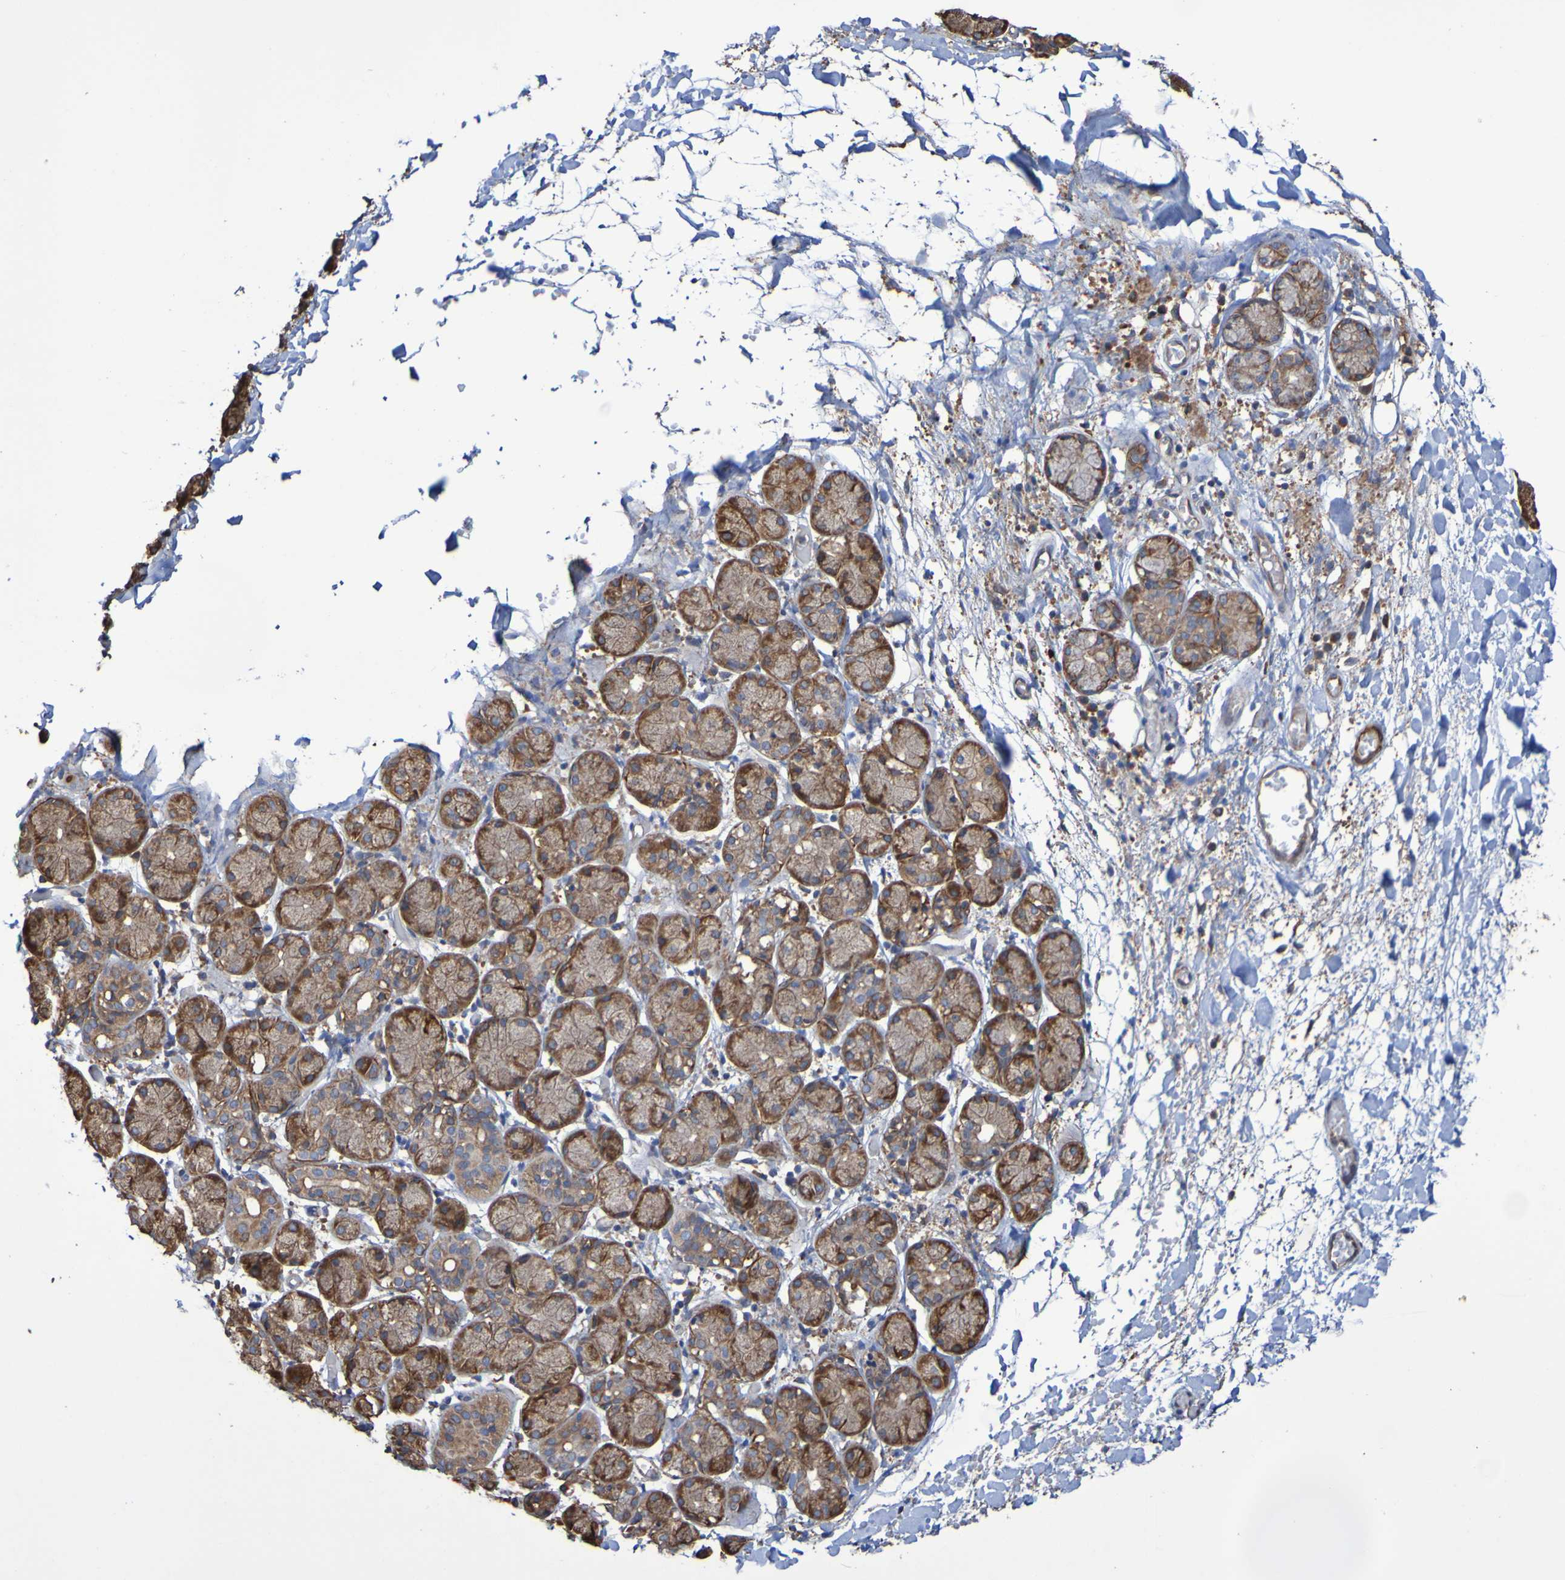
{"staining": {"intensity": "moderate", "quantity": ">75%", "location": "cytoplasmic/membranous"}, "tissue": "salivary gland", "cell_type": "Glandular cells", "image_type": "normal", "snomed": [{"axis": "morphology", "description": "Normal tissue, NOS"}, {"axis": "topography", "description": "Salivary gland"}], "caption": "Immunohistochemistry (DAB) staining of normal salivary gland displays moderate cytoplasmic/membranous protein expression in about >75% of glandular cells.", "gene": "RAB11A", "patient": {"sex": "female", "age": 24}}